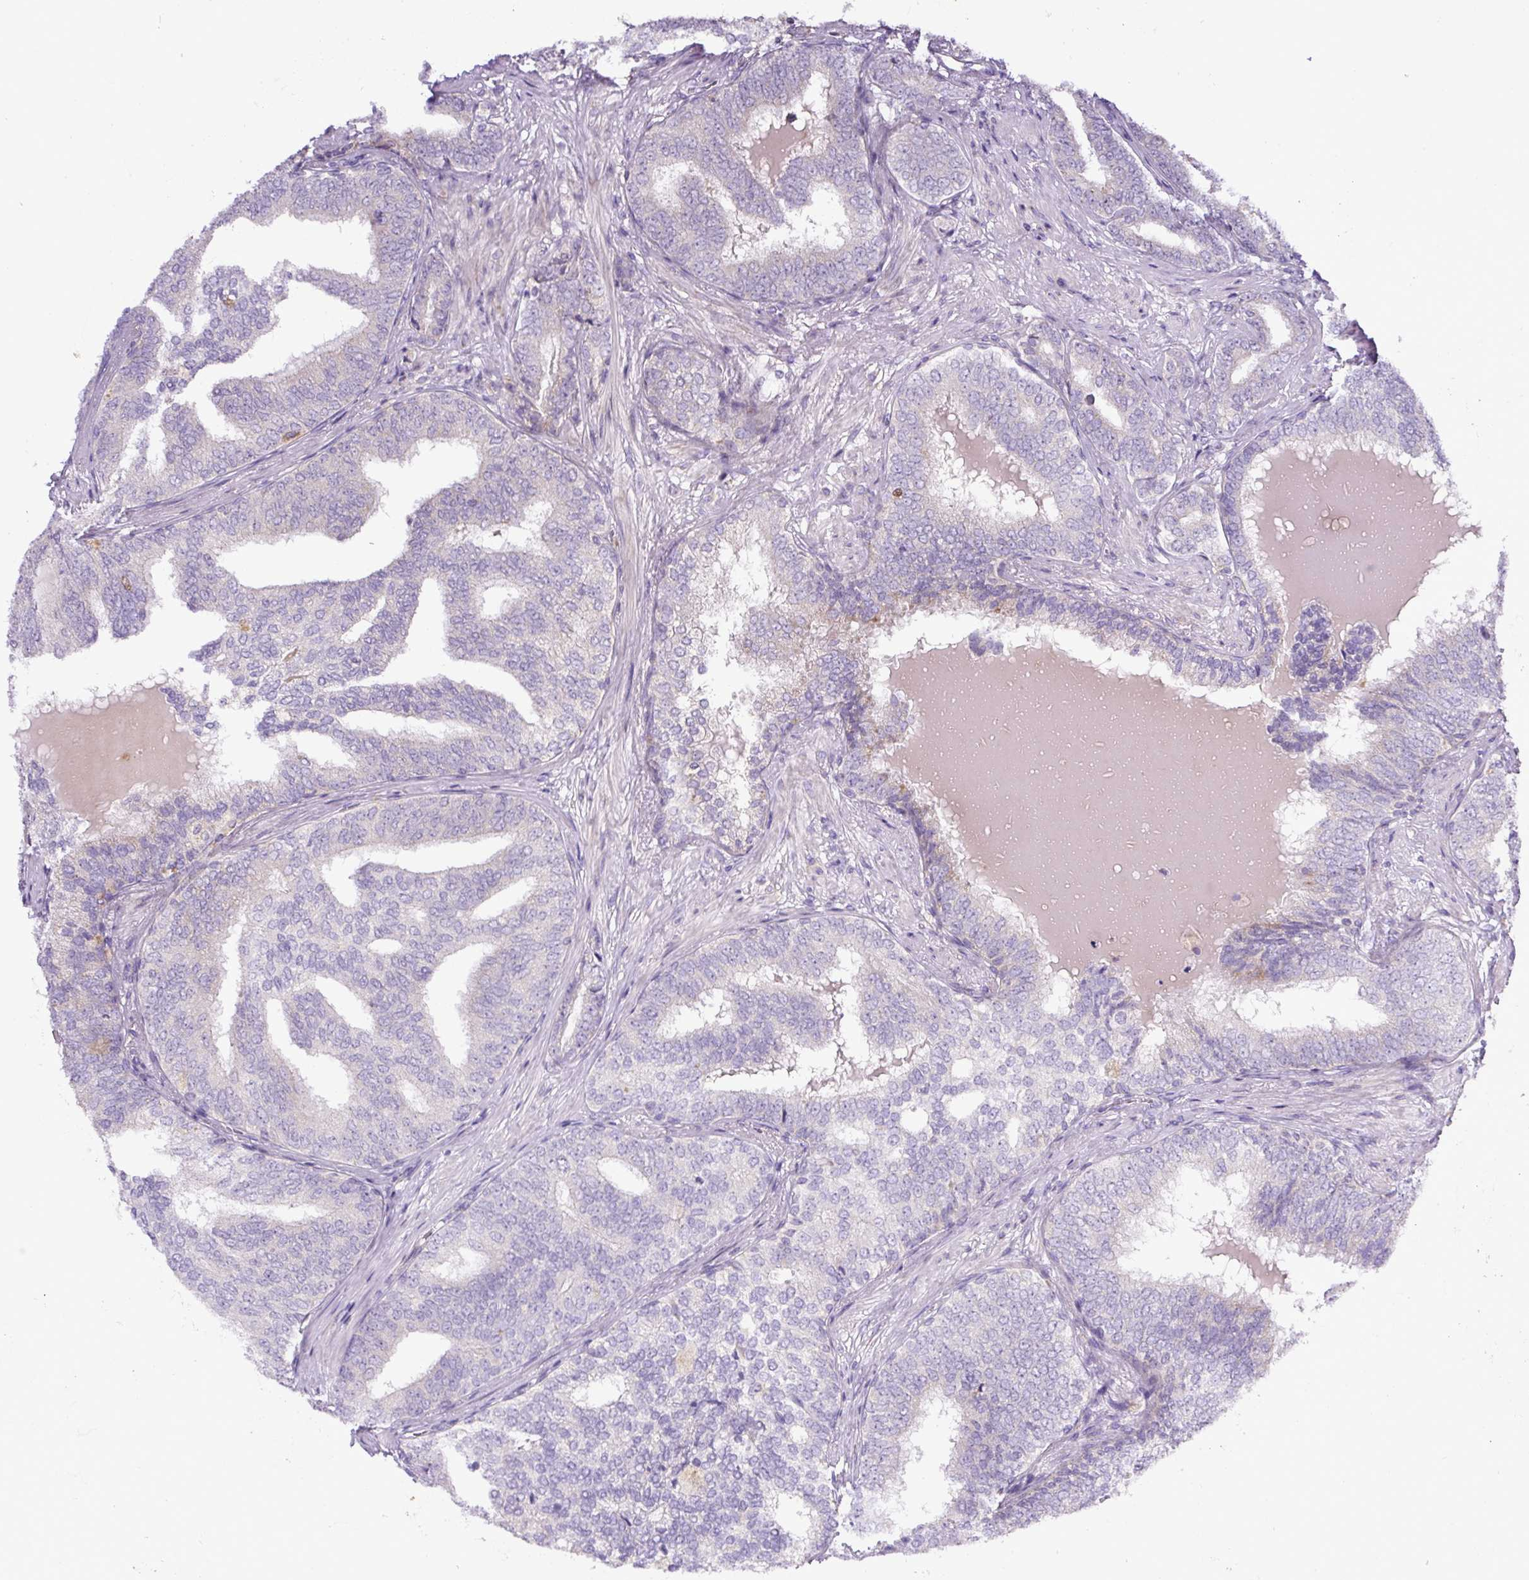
{"staining": {"intensity": "negative", "quantity": "none", "location": "none"}, "tissue": "prostate cancer", "cell_type": "Tumor cells", "image_type": "cancer", "snomed": [{"axis": "morphology", "description": "Adenocarcinoma, High grade"}, {"axis": "topography", "description": "Prostate"}], "caption": "DAB (3,3'-diaminobenzidine) immunohistochemical staining of prostate adenocarcinoma (high-grade) exhibits no significant positivity in tumor cells.", "gene": "HPS4", "patient": {"sex": "male", "age": 72}}